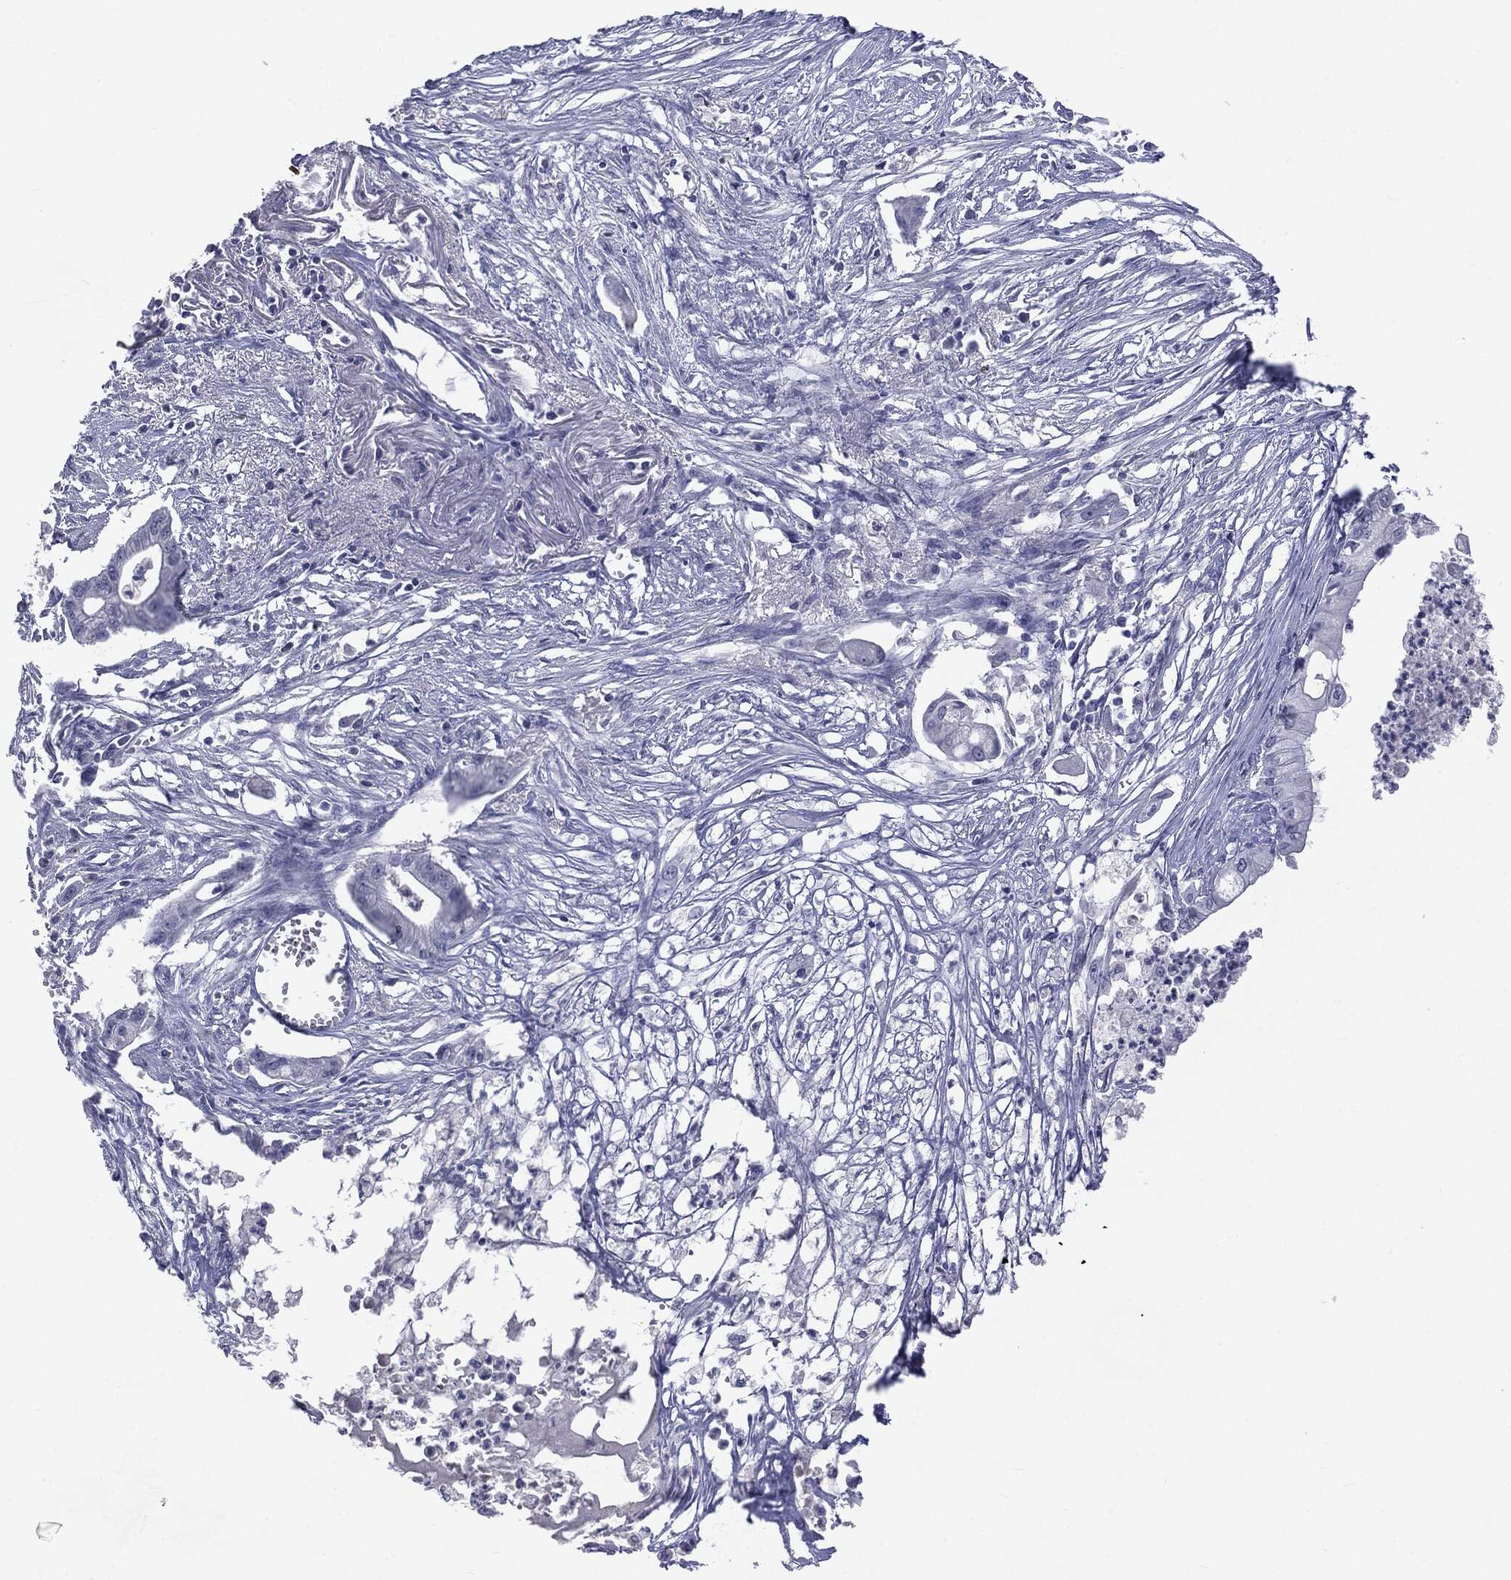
{"staining": {"intensity": "negative", "quantity": "none", "location": "none"}, "tissue": "pancreatic cancer", "cell_type": "Tumor cells", "image_type": "cancer", "snomed": [{"axis": "morphology", "description": "Normal tissue, NOS"}, {"axis": "morphology", "description": "Adenocarcinoma, NOS"}, {"axis": "topography", "description": "Pancreas"}], "caption": "A micrograph of pancreatic adenocarcinoma stained for a protein shows no brown staining in tumor cells. (DAB (3,3'-diaminobenzidine) immunohistochemistry (IHC) with hematoxylin counter stain).", "gene": "TSHB", "patient": {"sex": "female", "age": 58}}